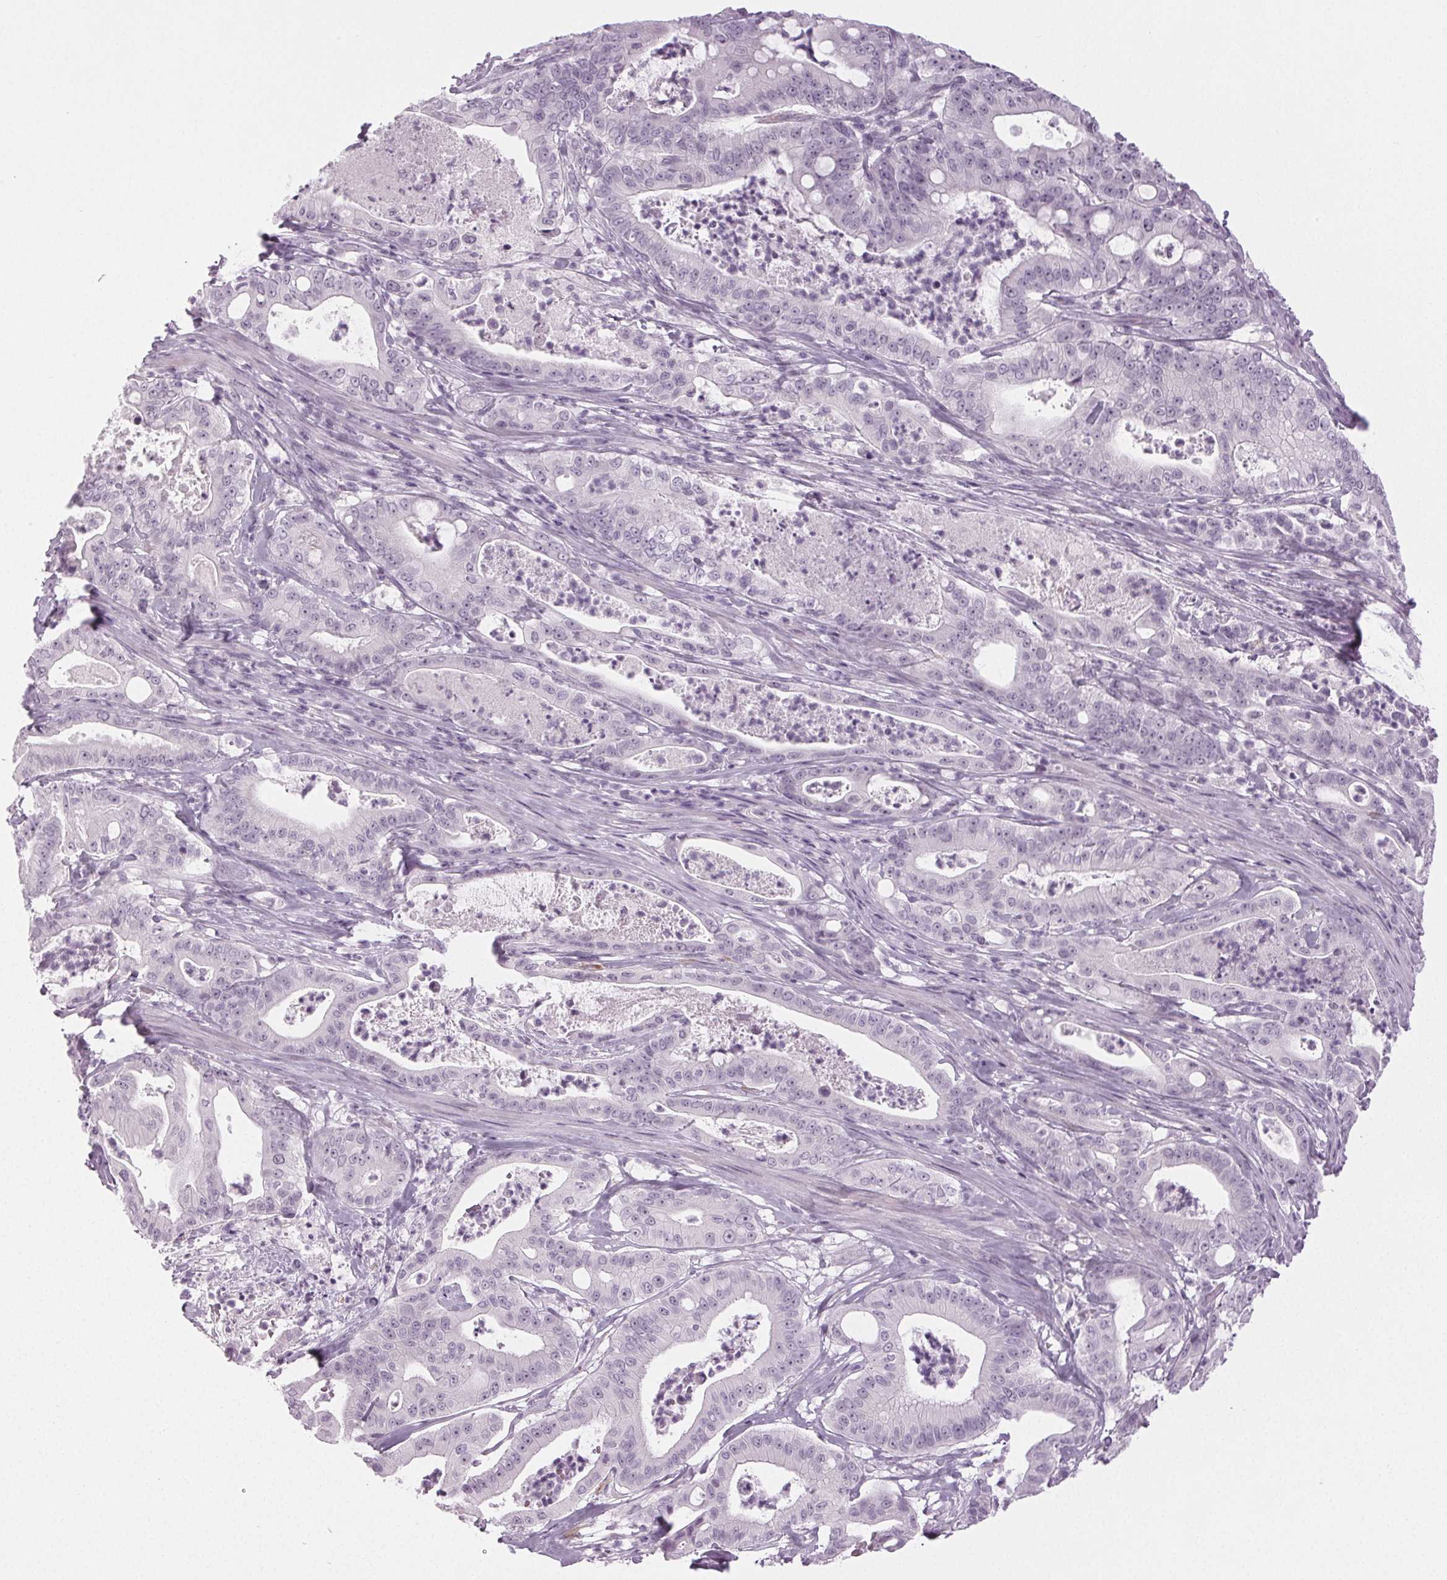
{"staining": {"intensity": "negative", "quantity": "none", "location": "none"}, "tissue": "pancreatic cancer", "cell_type": "Tumor cells", "image_type": "cancer", "snomed": [{"axis": "morphology", "description": "Adenocarcinoma, NOS"}, {"axis": "topography", "description": "Pancreas"}], "caption": "Immunohistochemistry (IHC) image of human adenocarcinoma (pancreatic) stained for a protein (brown), which reveals no staining in tumor cells.", "gene": "IGF2BP1", "patient": {"sex": "male", "age": 71}}